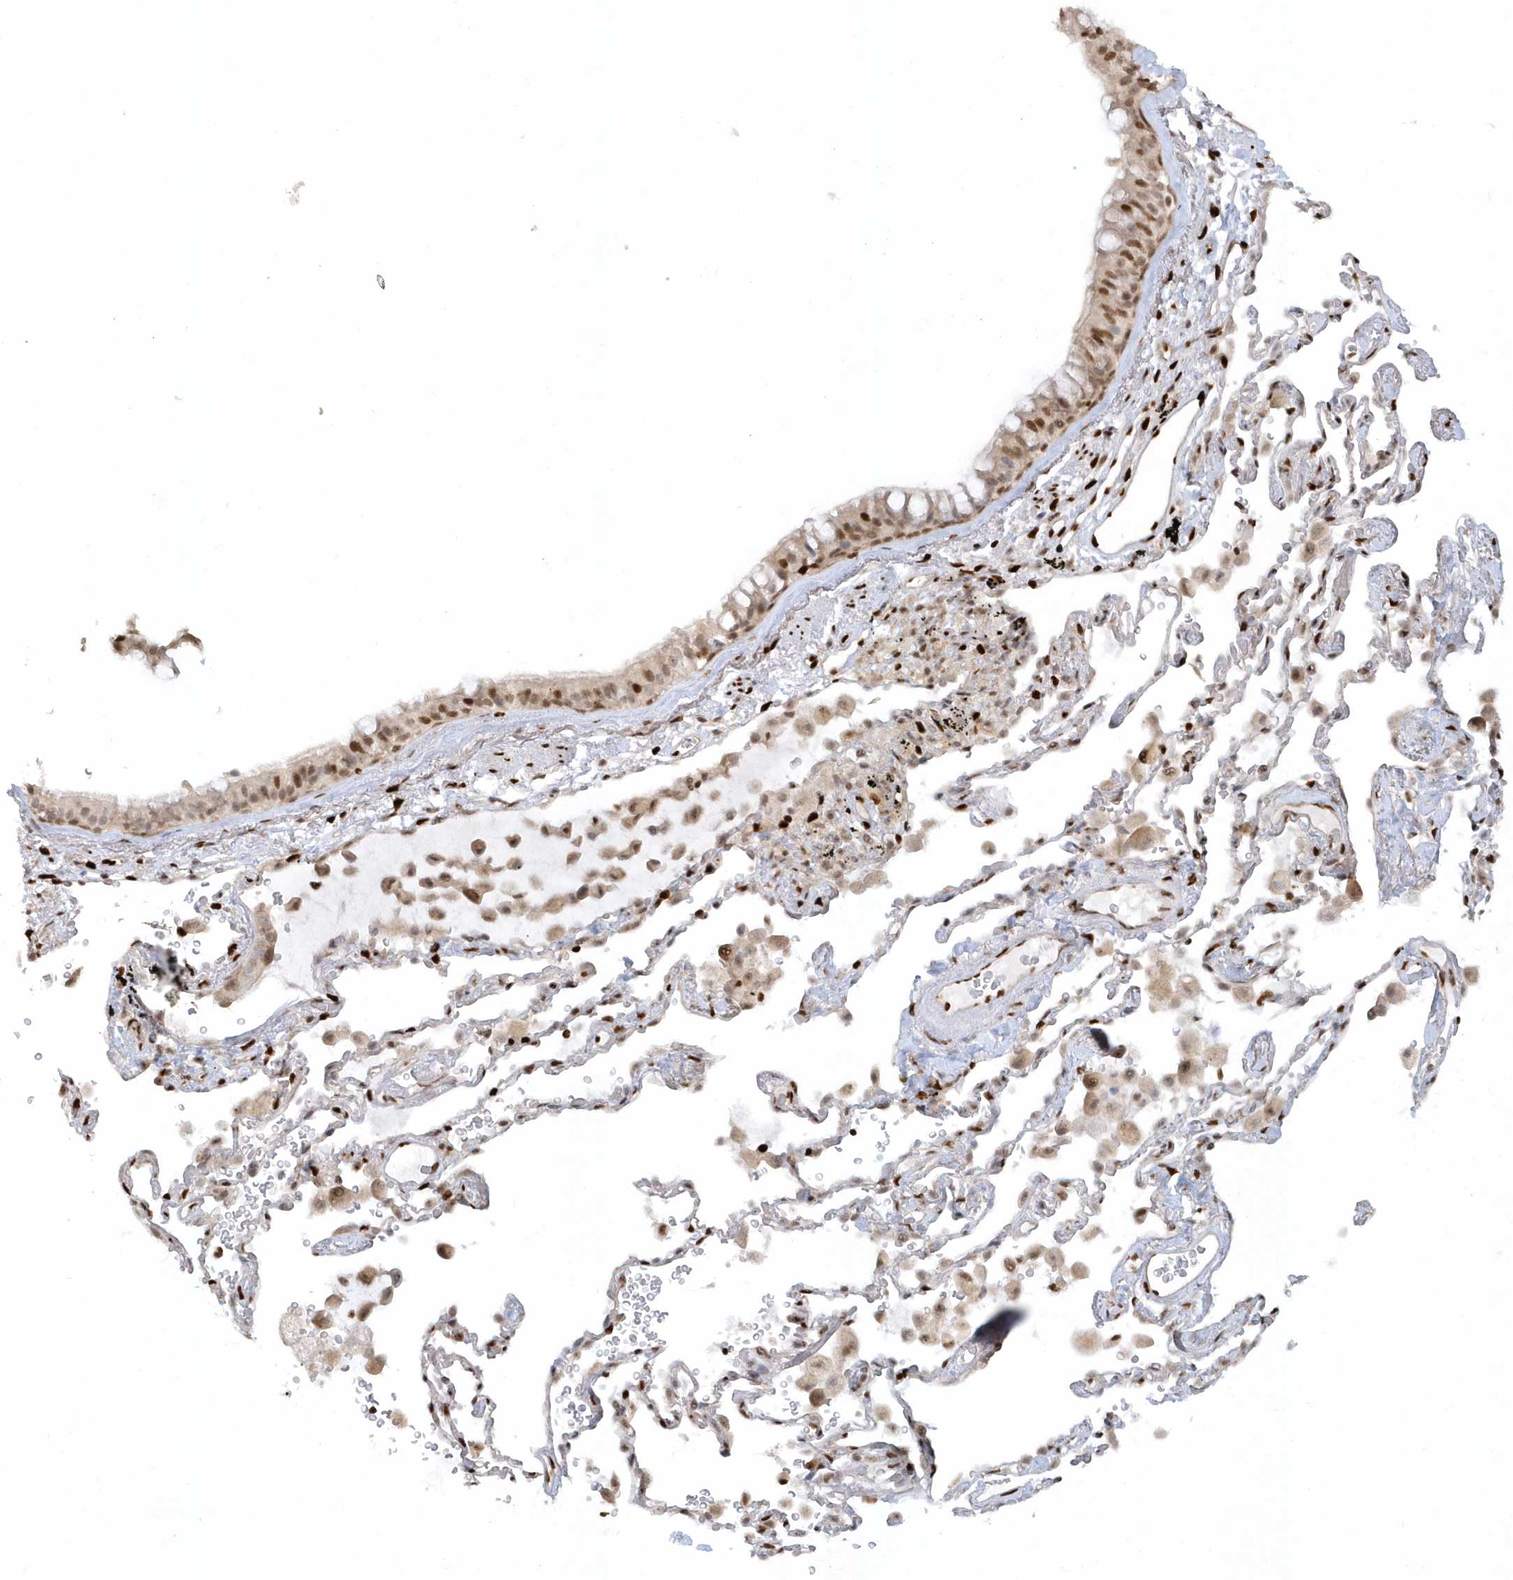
{"staining": {"intensity": "strong", "quantity": ">75%", "location": "nuclear"}, "tissue": "bronchus", "cell_type": "Respiratory epithelial cells", "image_type": "normal", "snomed": [{"axis": "morphology", "description": "Normal tissue, NOS"}, {"axis": "morphology", "description": "Adenocarcinoma, NOS"}, {"axis": "topography", "description": "Bronchus"}, {"axis": "topography", "description": "Lung"}], "caption": "IHC of unremarkable human bronchus exhibits high levels of strong nuclear expression in approximately >75% of respiratory epithelial cells. Nuclei are stained in blue.", "gene": "SUMO2", "patient": {"sex": "male", "age": 54}}